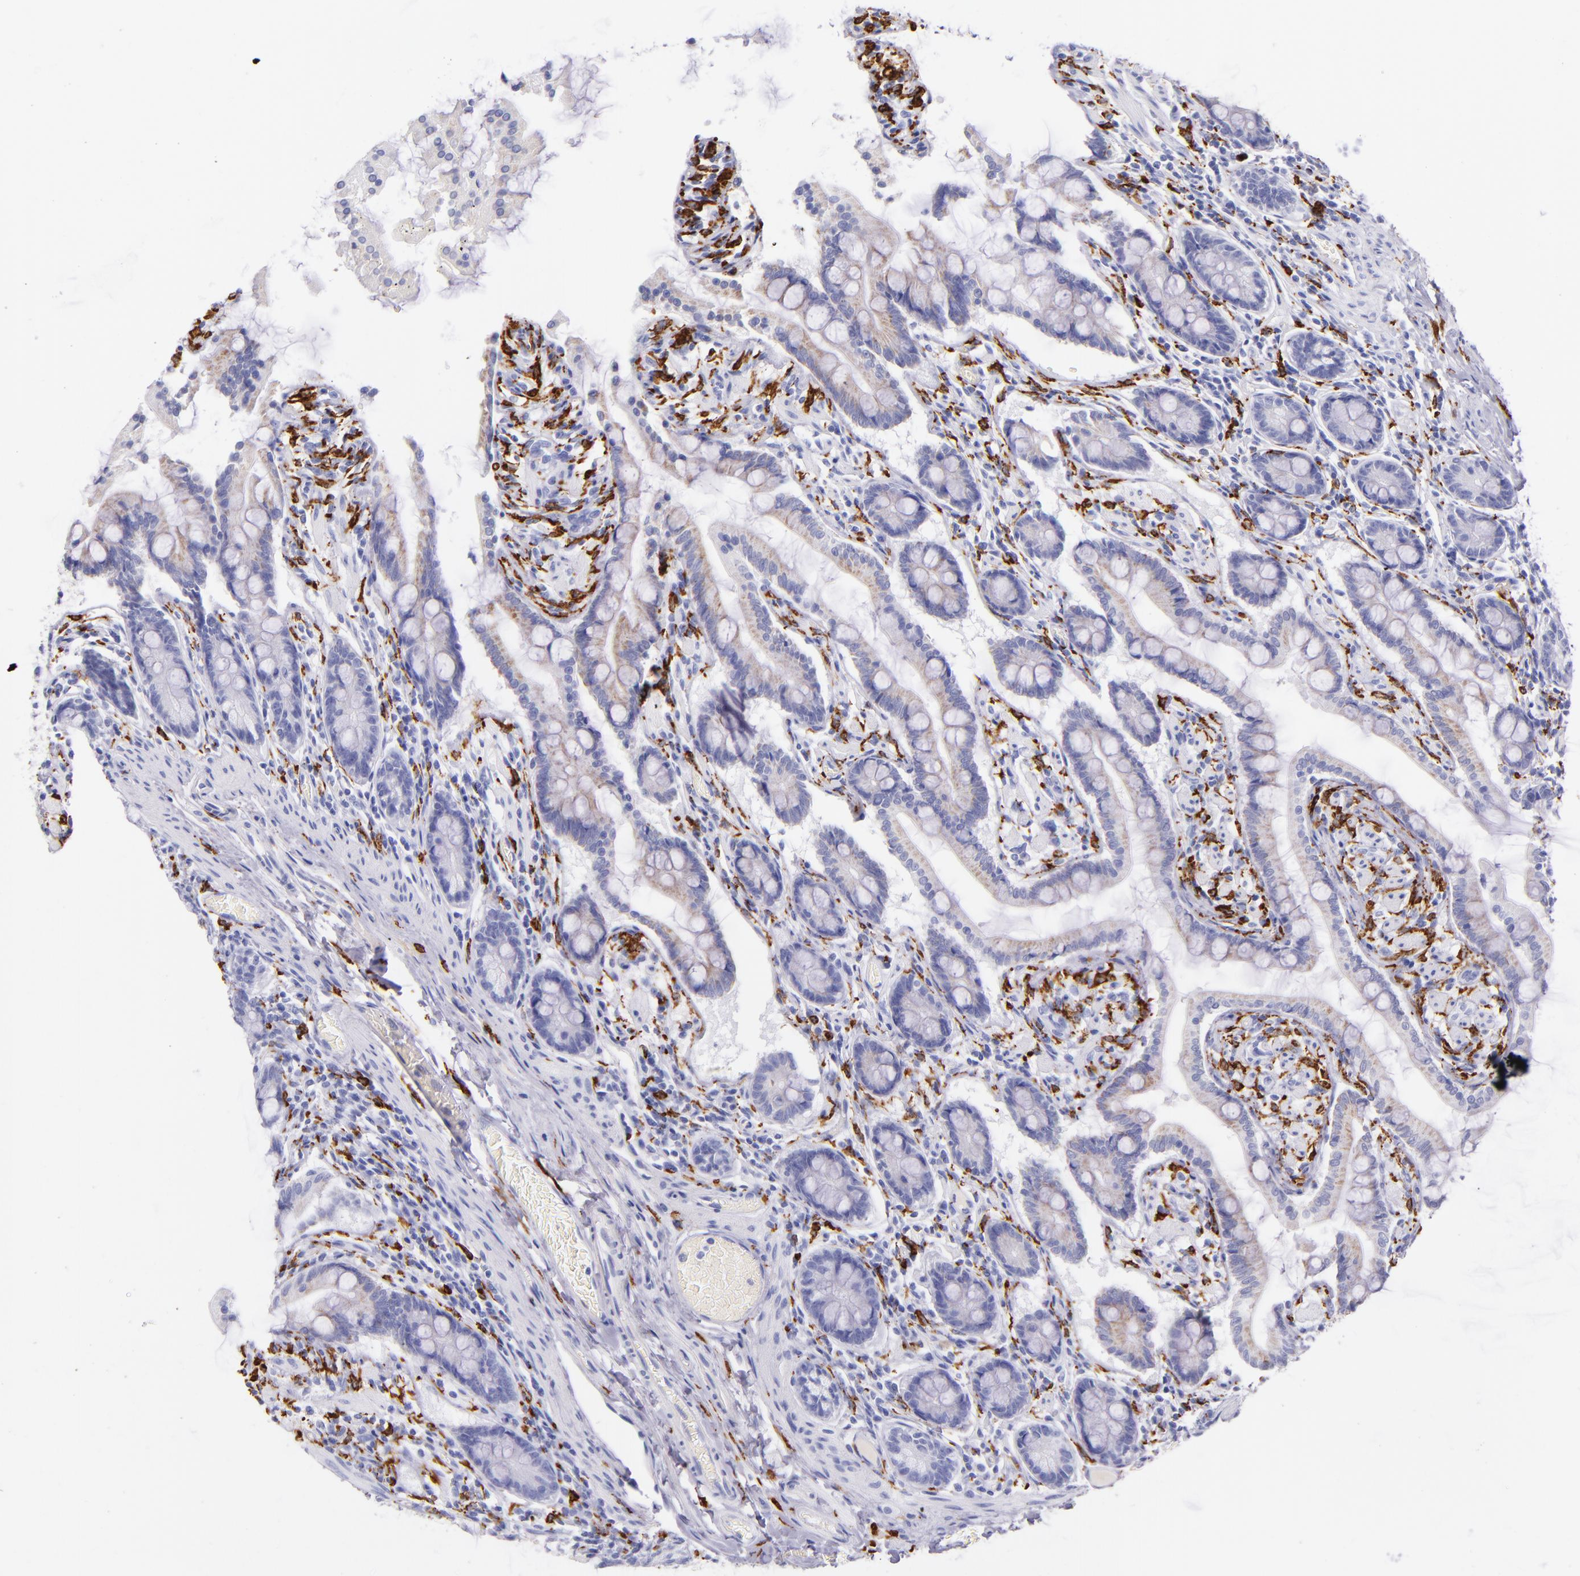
{"staining": {"intensity": "negative", "quantity": "none", "location": "none"}, "tissue": "small intestine", "cell_type": "Glandular cells", "image_type": "normal", "snomed": [{"axis": "morphology", "description": "Normal tissue, NOS"}, {"axis": "topography", "description": "Small intestine"}], "caption": "IHC of normal small intestine demonstrates no staining in glandular cells. (Stains: DAB immunohistochemistry (IHC) with hematoxylin counter stain, Microscopy: brightfield microscopy at high magnification).", "gene": "CD163", "patient": {"sex": "male", "age": 41}}